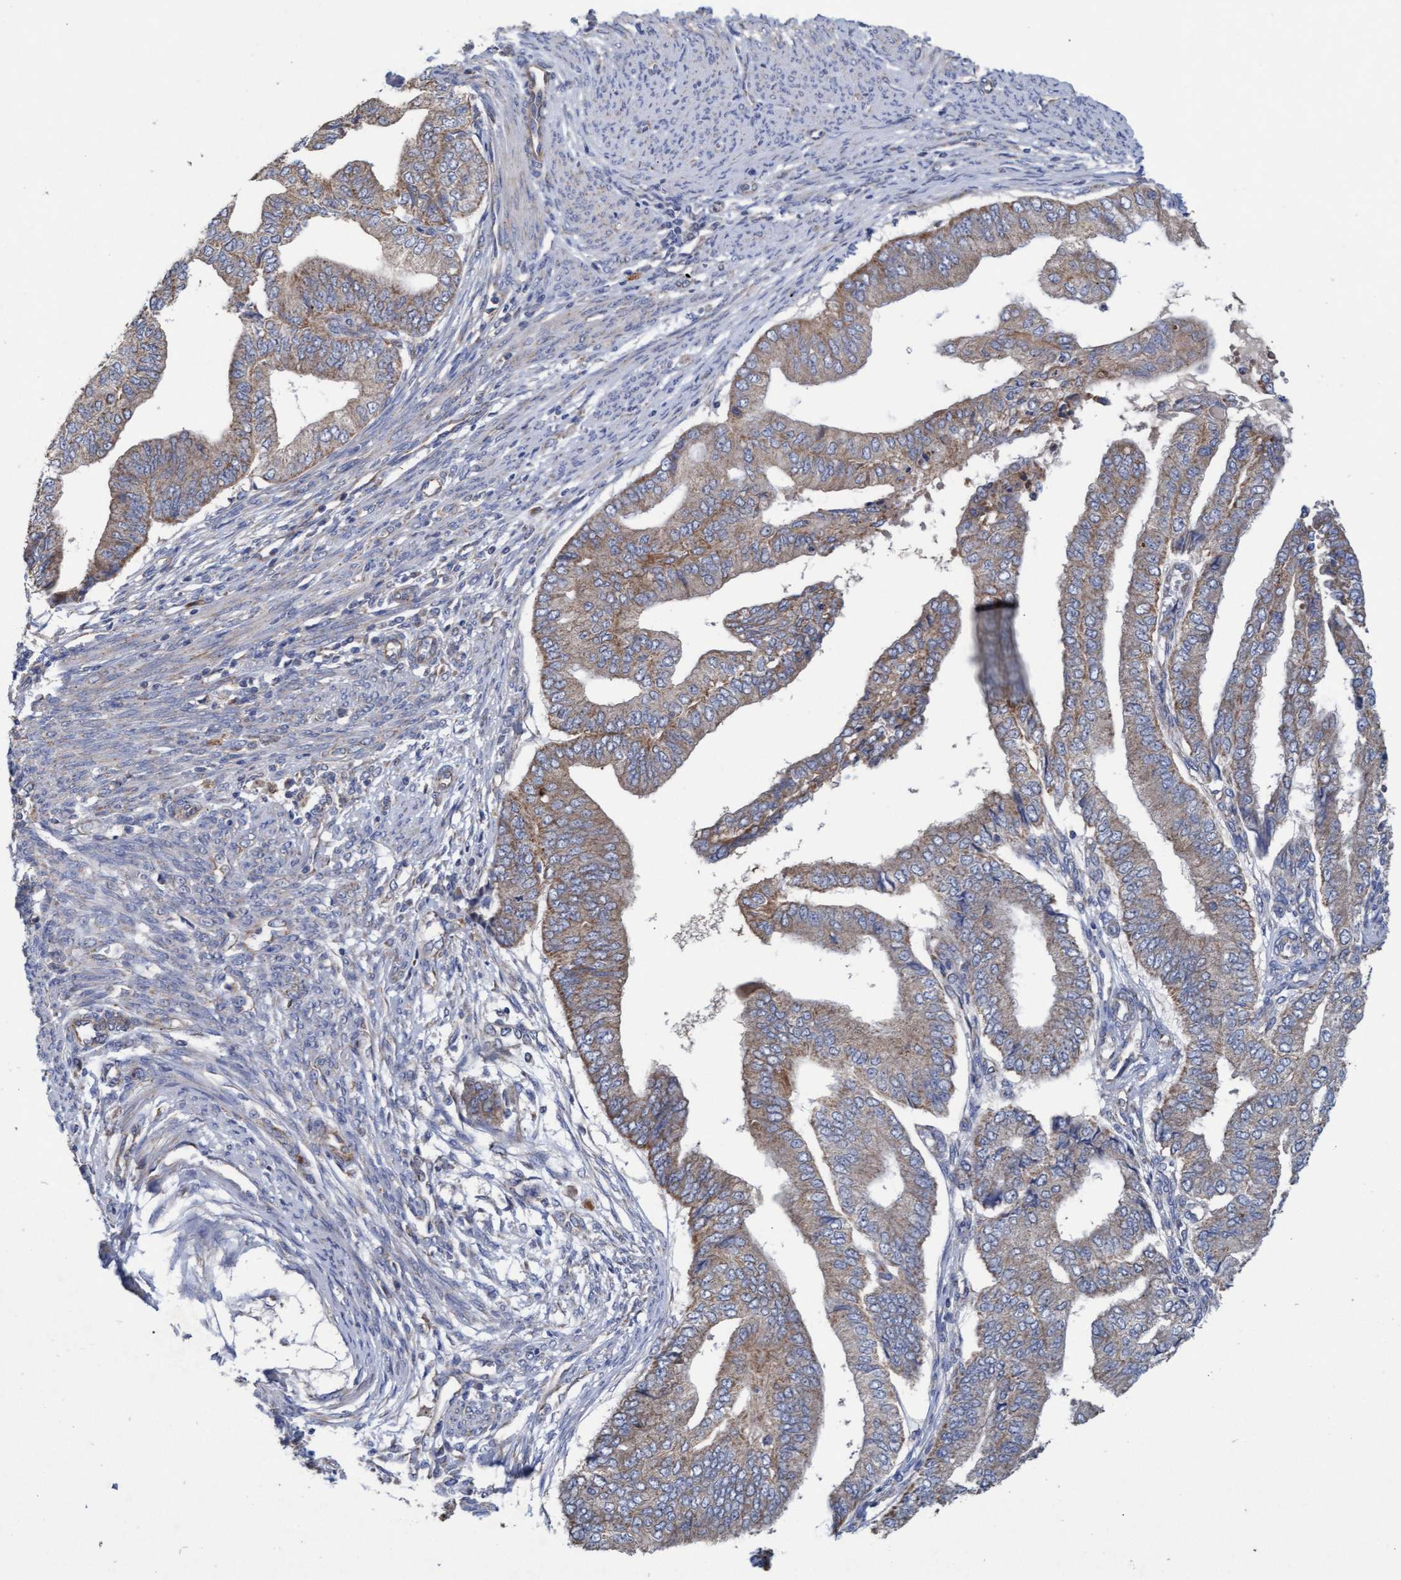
{"staining": {"intensity": "weak", "quantity": ">75%", "location": "cytoplasmic/membranous"}, "tissue": "endometrial cancer", "cell_type": "Tumor cells", "image_type": "cancer", "snomed": [{"axis": "morphology", "description": "Polyp, NOS"}, {"axis": "morphology", "description": "Adenocarcinoma, NOS"}, {"axis": "morphology", "description": "Adenoma, NOS"}, {"axis": "topography", "description": "Endometrium"}], "caption": "Protein staining of polyp (endometrial) tissue reveals weak cytoplasmic/membranous expression in approximately >75% of tumor cells. (Brightfield microscopy of DAB IHC at high magnification).", "gene": "MRPL38", "patient": {"sex": "female", "age": 79}}